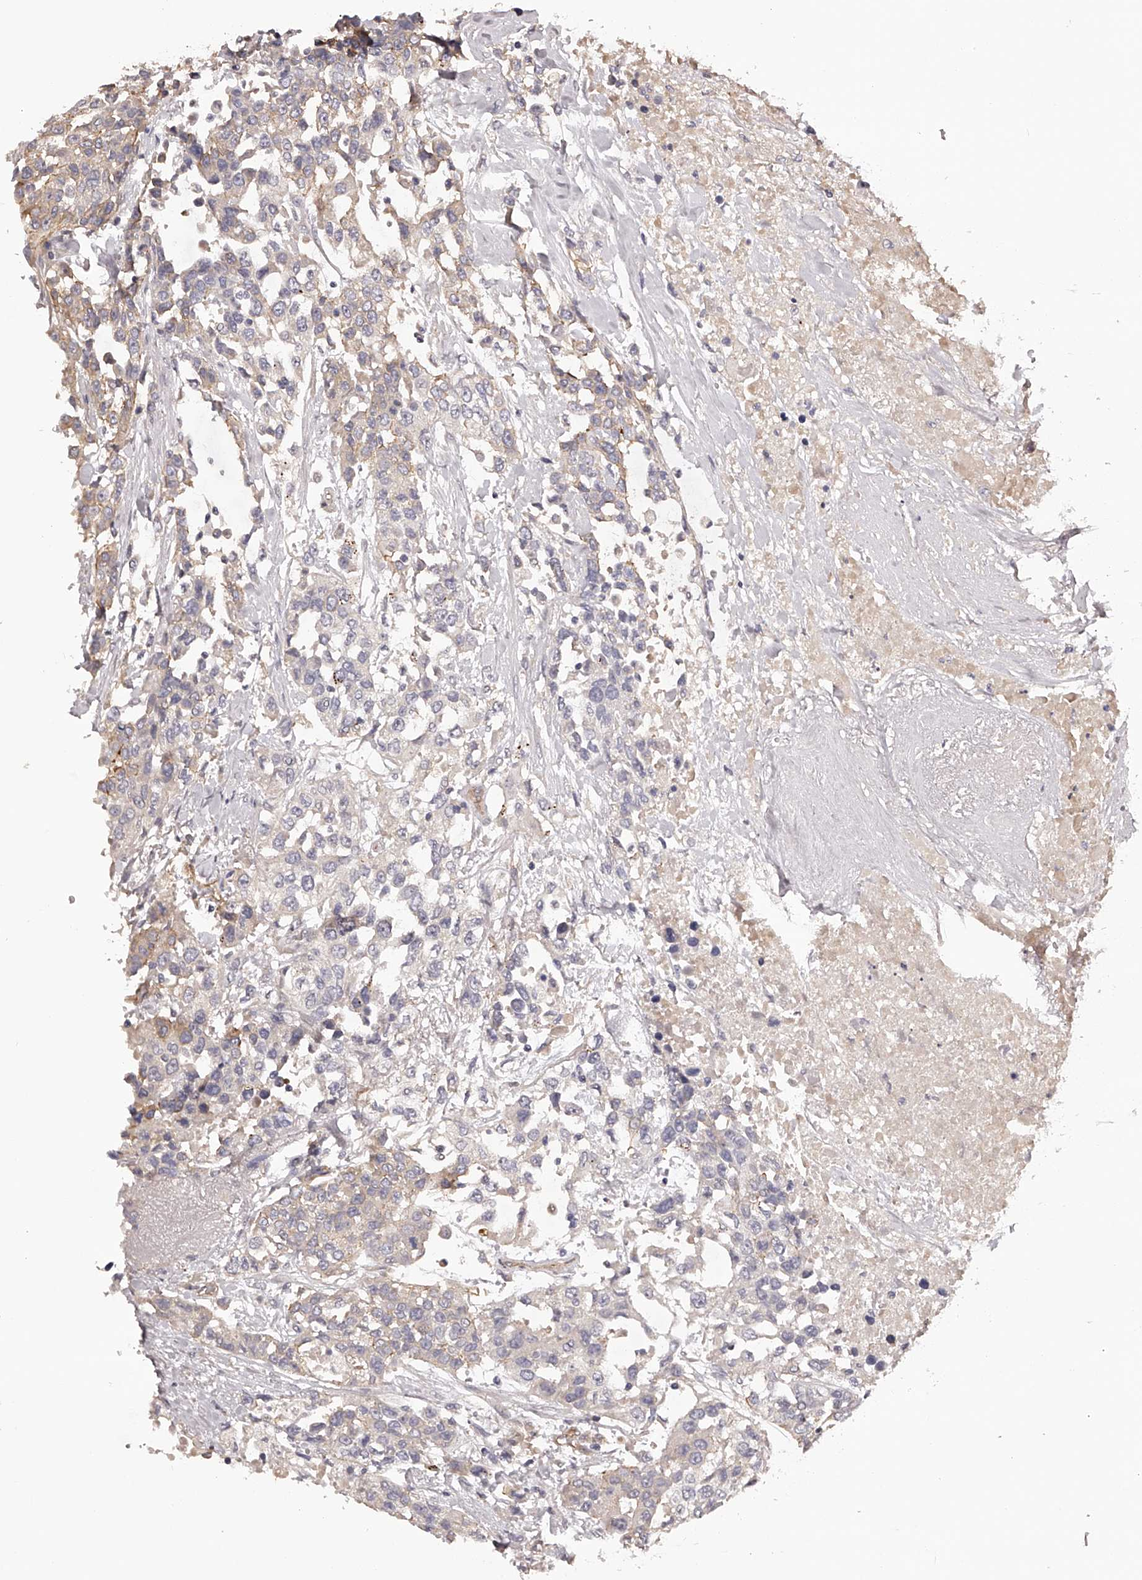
{"staining": {"intensity": "weak", "quantity": "<25%", "location": "cytoplasmic/membranous"}, "tissue": "urothelial cancer", "cell_type": "Tumor cells", "image_type": "cancer", "snomed": [{"axis": "morphology", "description": "Urothelial carcinoma, High grade"}, {"axis": "topography", "description": "Urinary bladder"}], "caption": "High power microscopy photomicrograph of an immunohistochemistry image of high-grade urothelial carcinoma, revealing no significant staining in tumor cells. The staining is performed using DAB (3,3'-diaminobenzidine) brown chromogen with nuclei counter-stained in using hematoxylin.", "gene": "LTV1", "patient": {"sex": "female", "age": 80}}